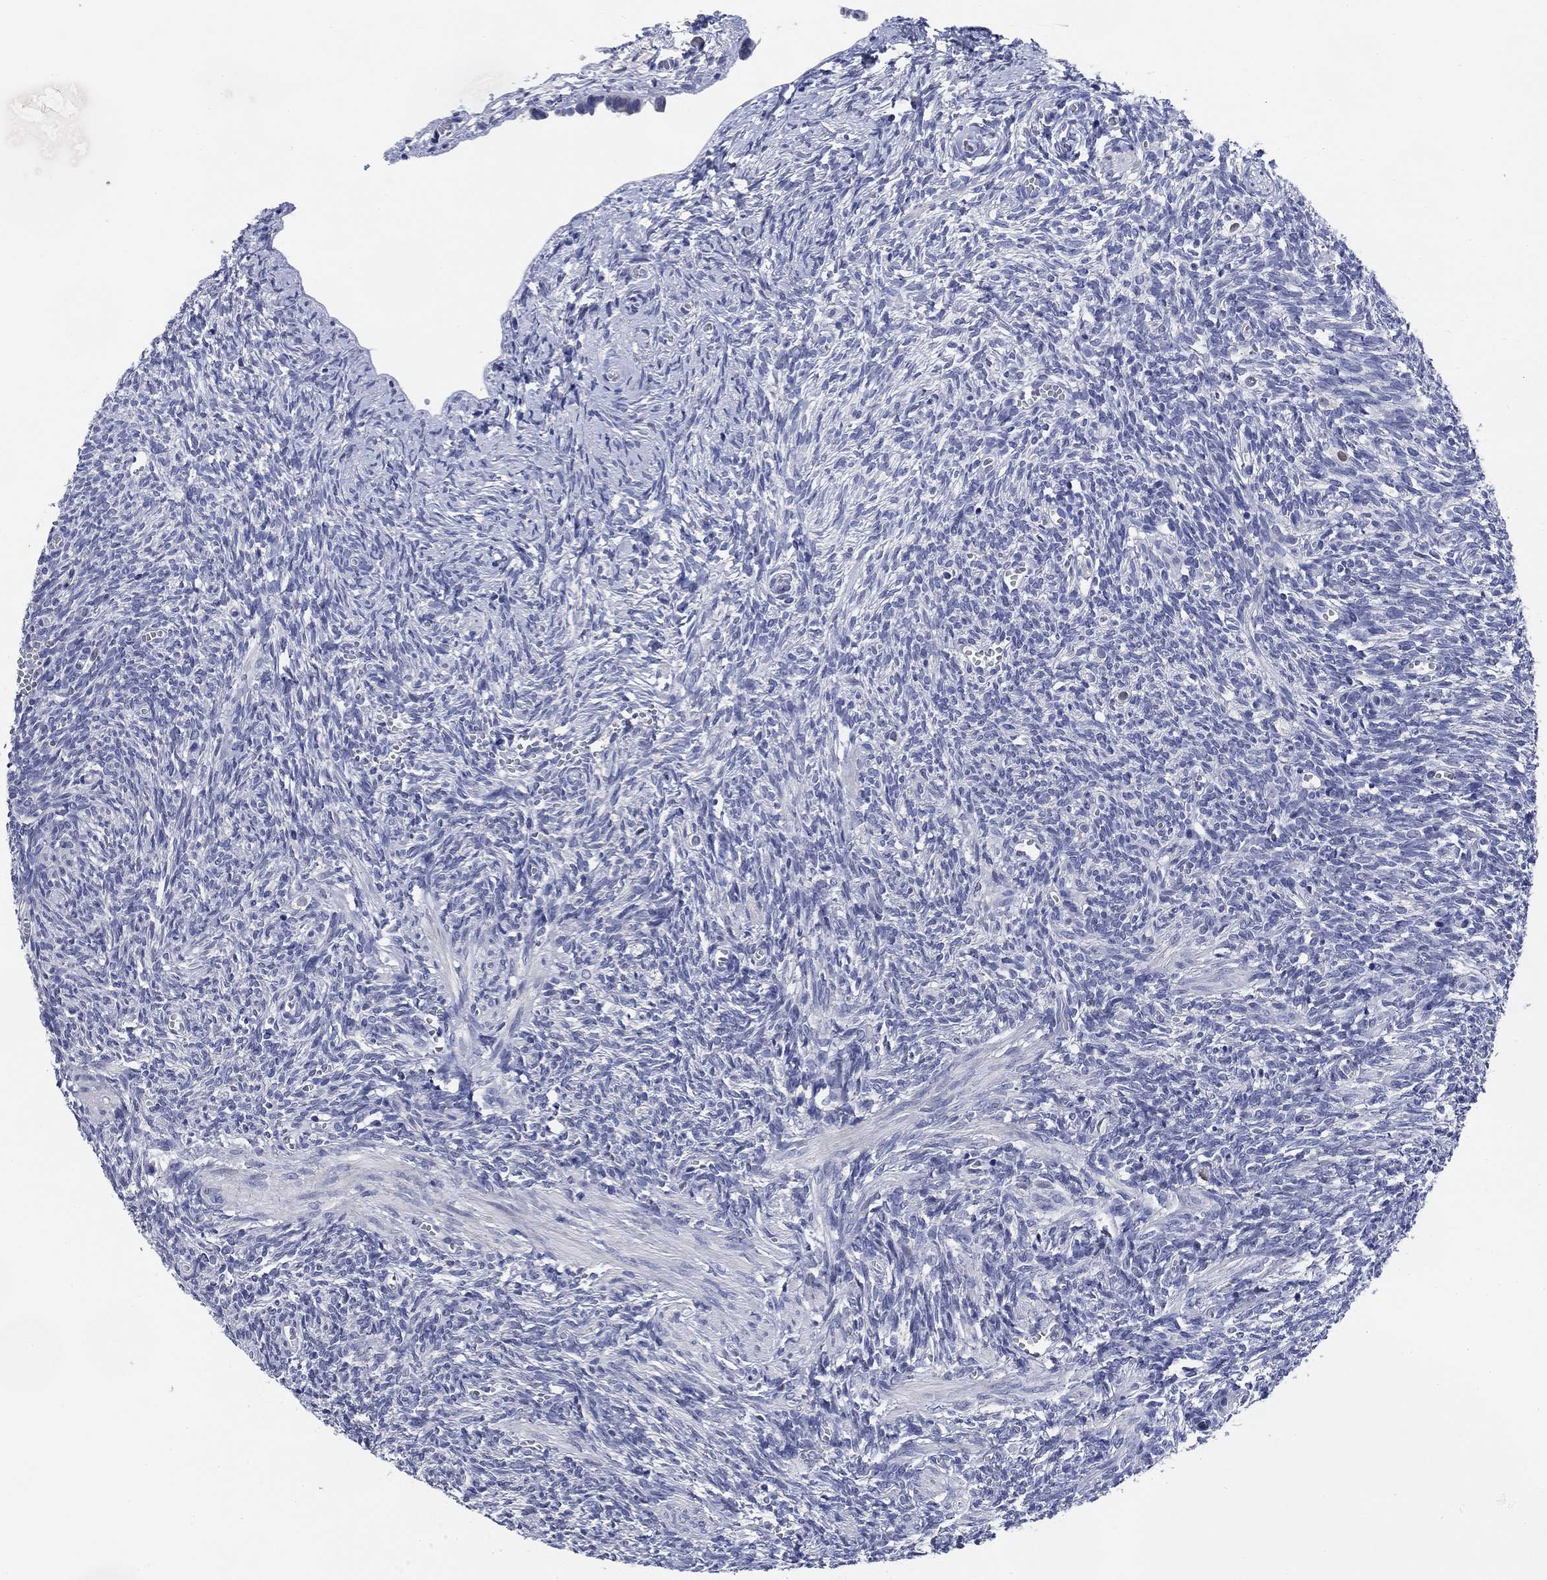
{"staining": {"intensity": "weak", "quantity": "25%-75%", "location": "cytoplasmic/membranous"}, "tissue": "ovary", "cell_type": "Follicle cells", "image_type": "normal", "snomed": [{"axis": "morphology", "description": "Normal tissue, NOS"}, {"axis": "topography", "description": "Ovary"}], "caption": "Weak cytoplasmic/membranous positivity is appreciated in about 25%-75% of follicle cells in benign ovary. (IHC, brightfield microscopy, high magnification).", "gene": "DAZL", "patient": {"sex": "female", "age": 43}}